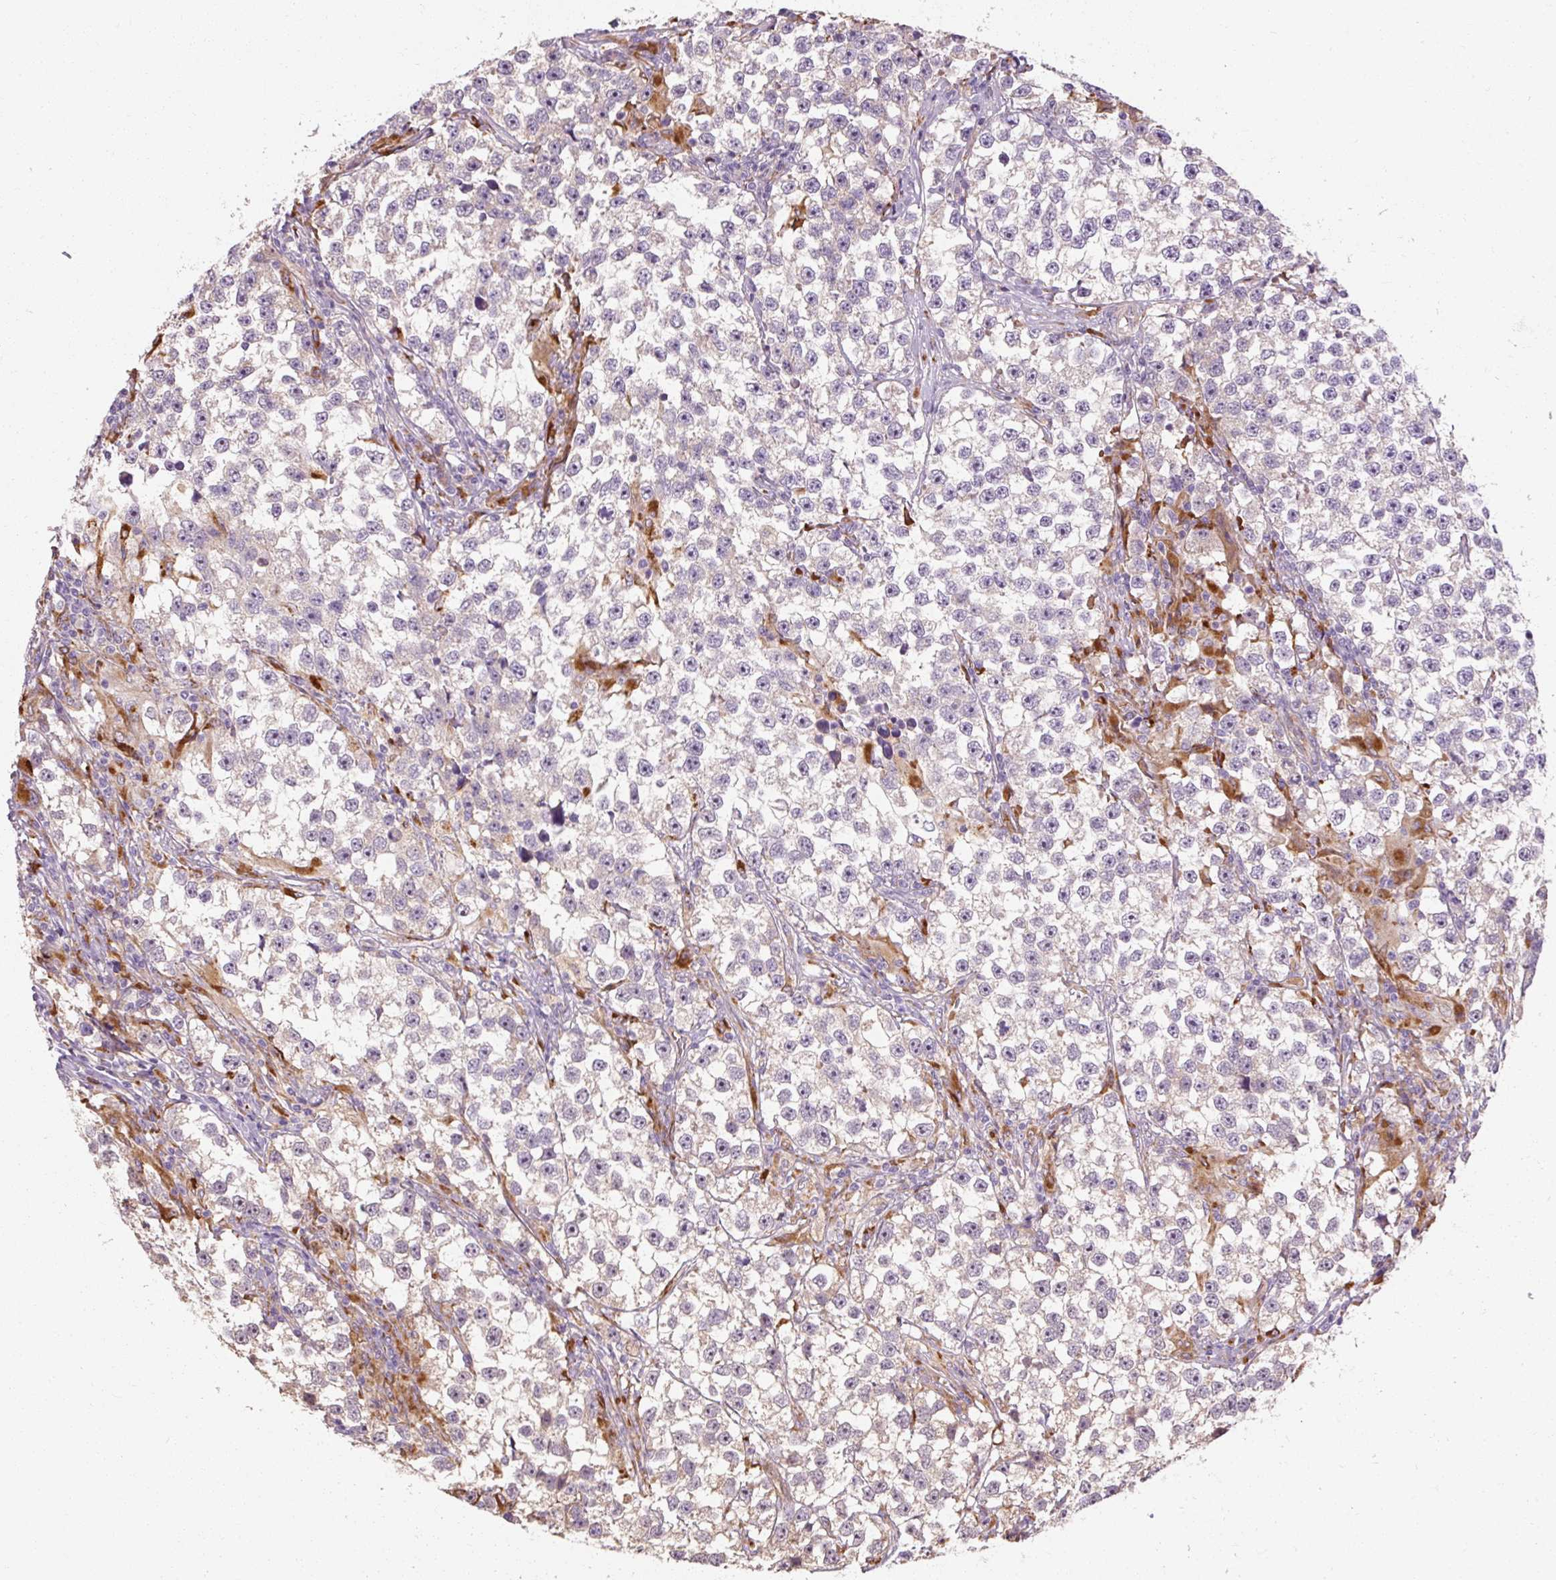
{"staining": {"intensity": "negative", "quantity": "none", "location": "none"}, "tissue": "testis cancer", "cell_type": "Tumor cells", "image_type": "cancer", "snomed": [{"axis": "morphology", "description": "Seminoma, NOS"}, {"axis": "topography", "description": "Testis"}], "caption": "Immunohistochemistry micrograph of human seminoma (testis) stained for a protein (brown), which shows no positivity in tumor cells.", "gene": "TBC1D4", "patient": {"sex": "male", "age": 46}}